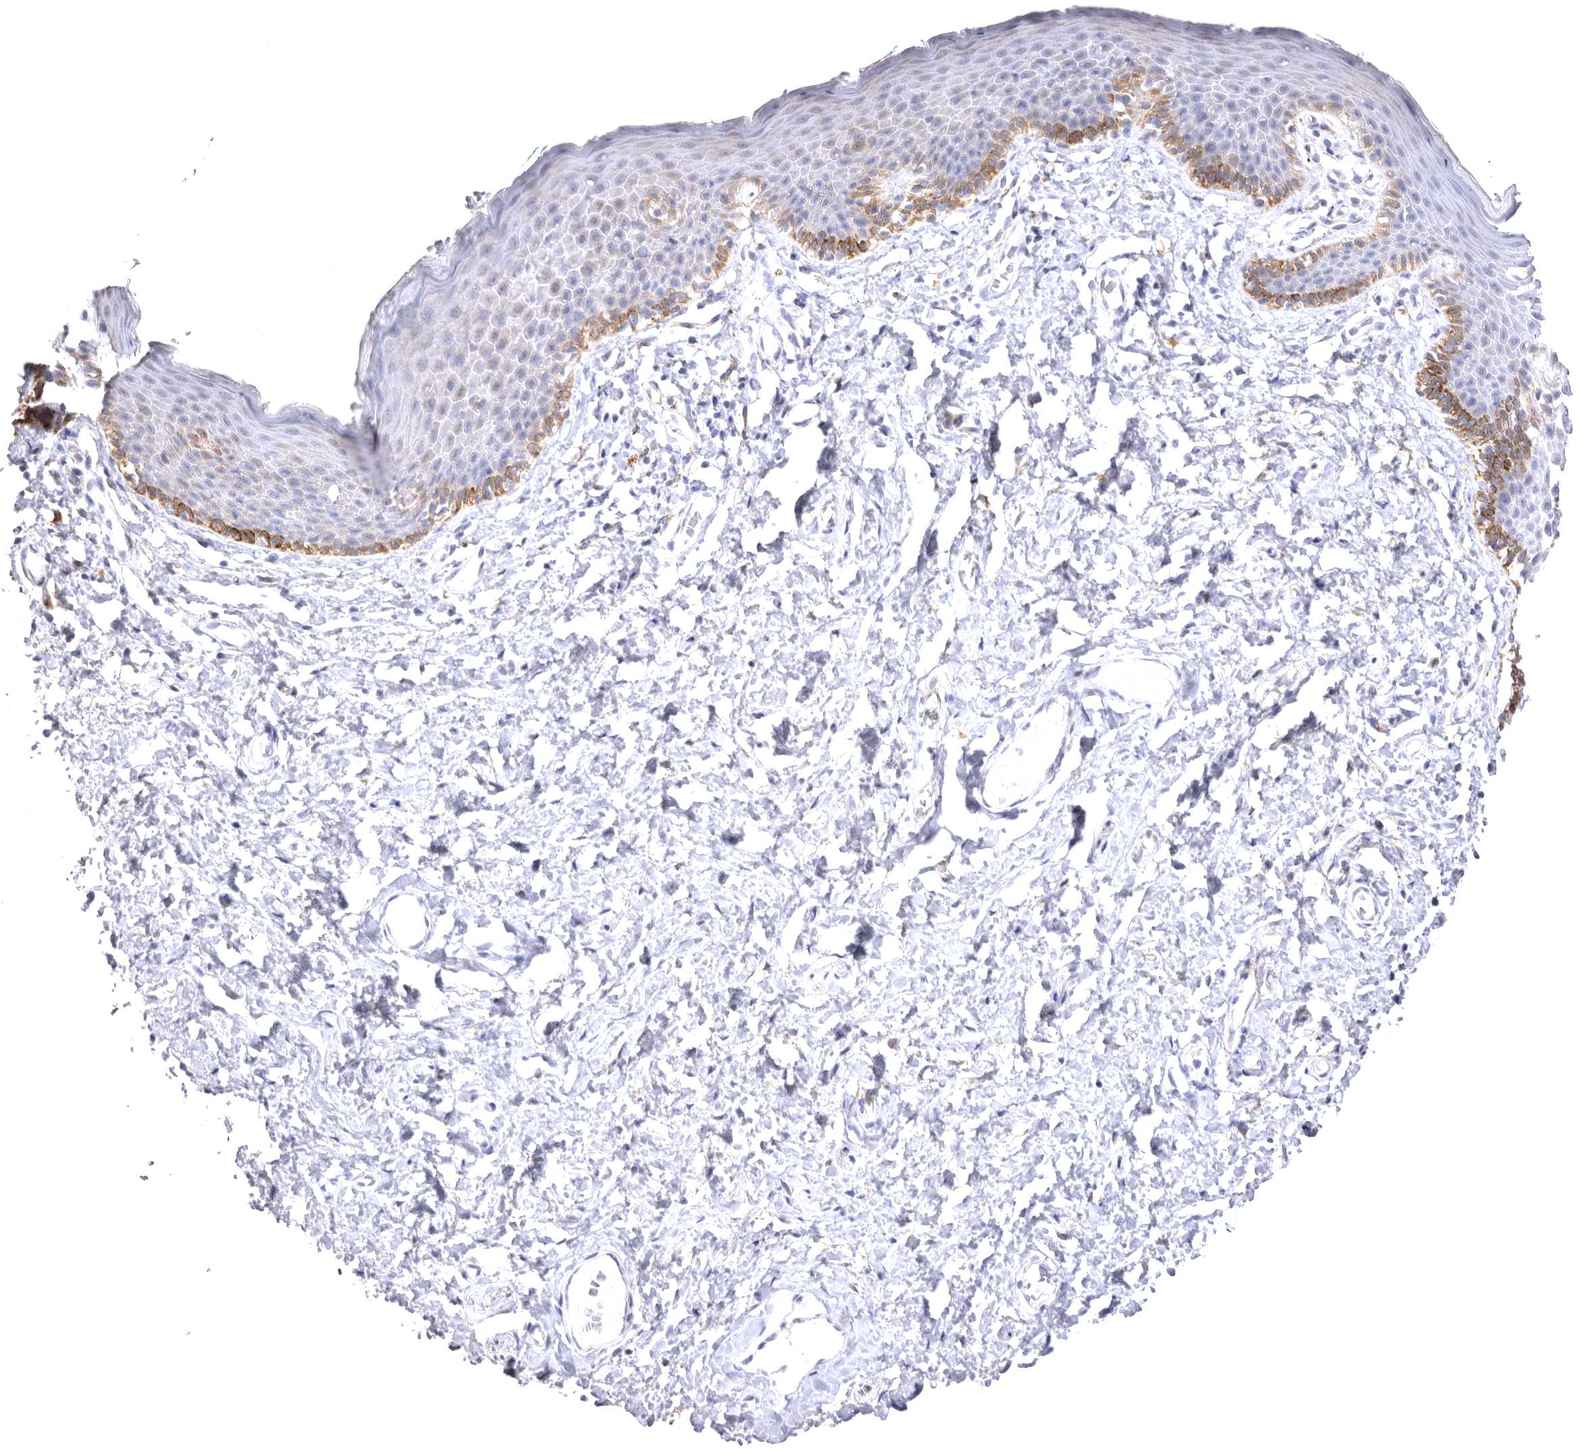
{"staining": {"intensity": "moderate", "quantity": "<25%", "location": "cytoplasmic/membranous"}, "tissue": "skin", "cell_type": "Epidermal cells", "image_type": "normal", "snomed": [{"axis": "morphology", "description": "Normal tissue, NOS"}, {"axis": "topography", "description": "Vulva"}], "caption": "The histopathology image reveals staining of normal skin, revealing moderate cytoplasmic/membranous protein expression (brown color) within epidermal cells. The staining is performed using DAB (3,3'-diaminobenzidine) brown chromogen to label protein expression. The nuclei are counter-stained blue using hematoxylin.", "gene": "VPS45", "patient": {"sex": "female", "age": 66}}